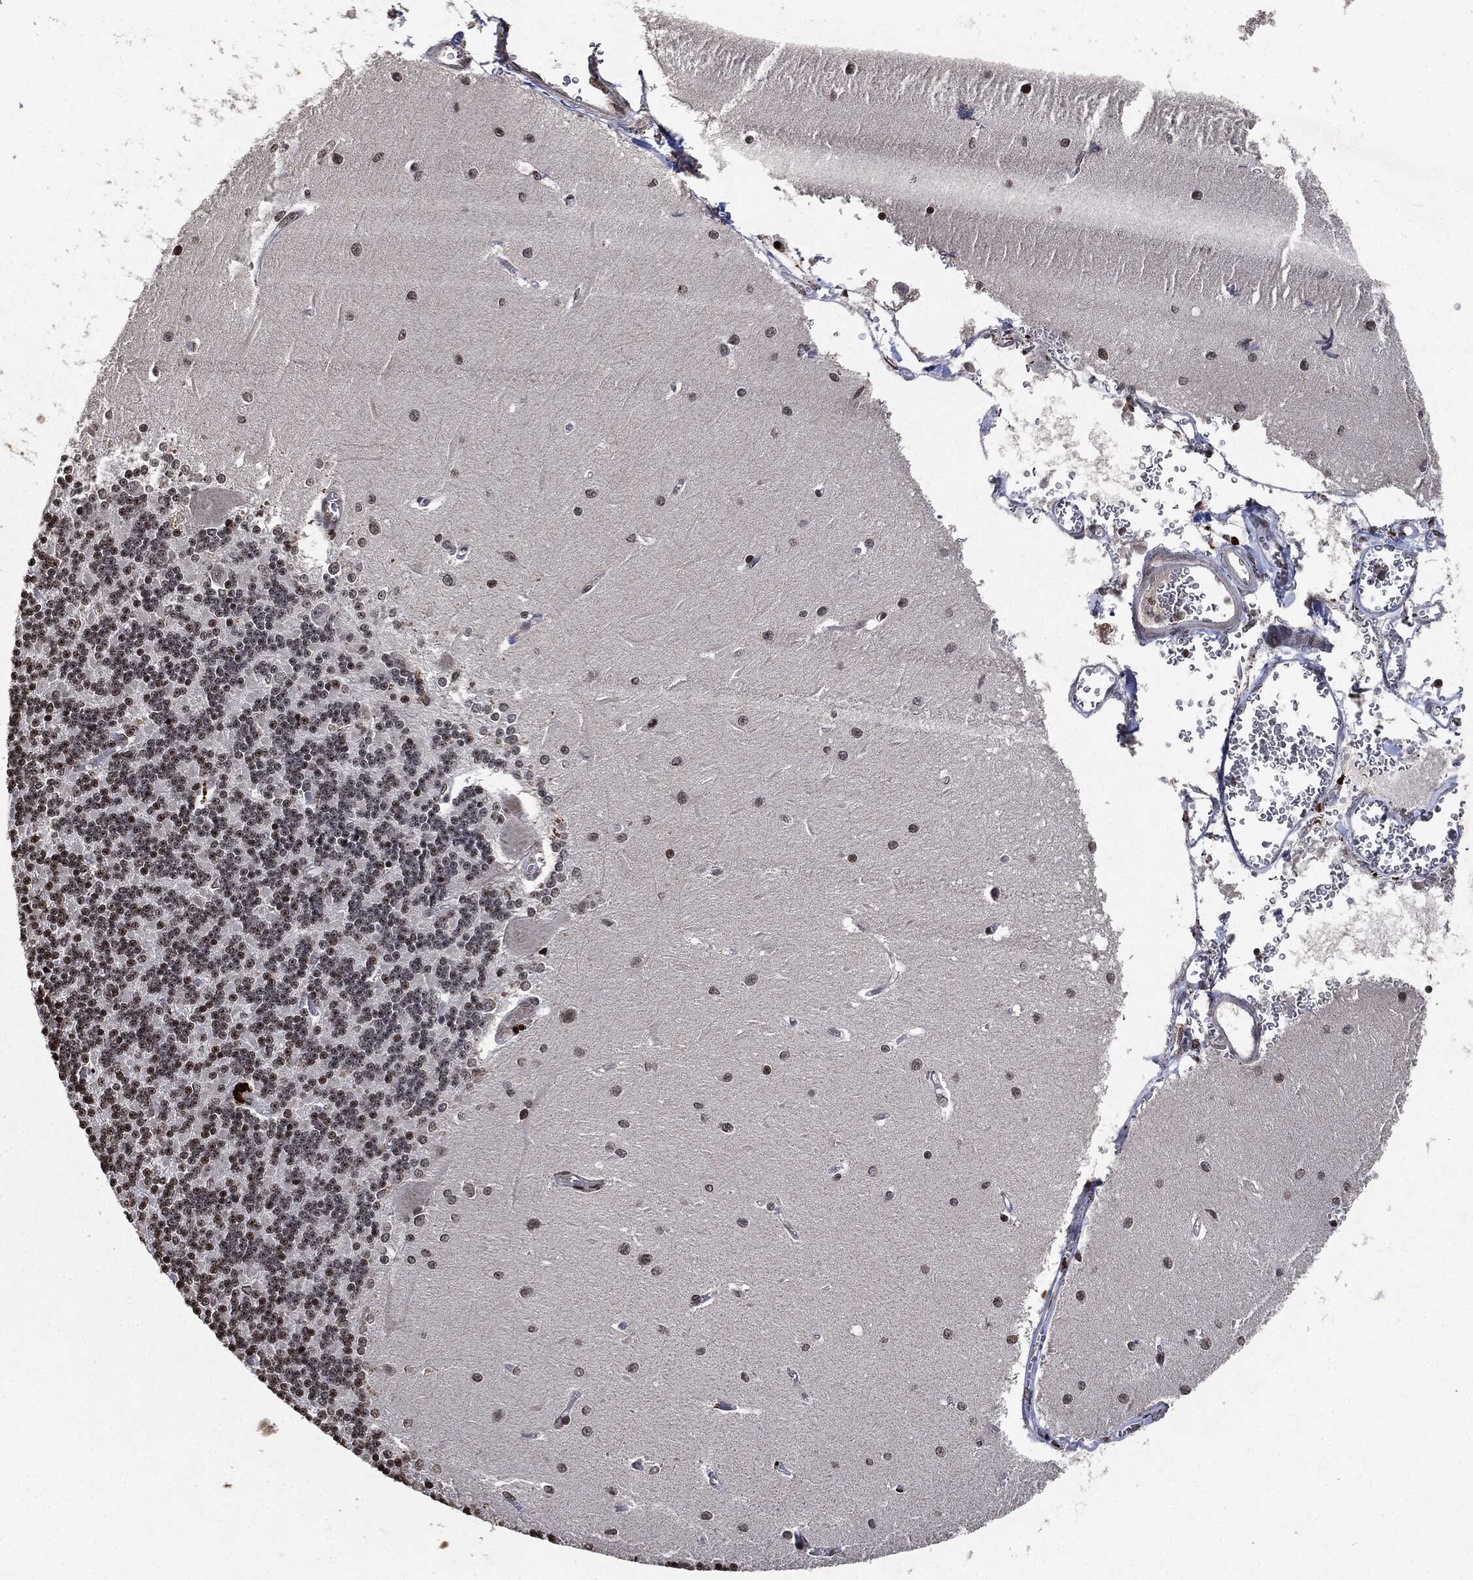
{"staining": {"intensity": "moderate", "quantity": "<25%", "location": "nuclear"}, "tissue": "cerebellum", "cell_type": "Cells in granular layer", "image_type": "normal", "snomed": [{"axis": "morphology", "description": "Normal tissue, NOS"}, {"axis": "topography", "description": "Cerebellum"}], "caption": "Immunohistochemical staining of benign human cerebellum demonstrates low levels of moderate nuclear positivity in approximately <25% of cells in granular layer.", "gene": "JUN", "patient": {"sex": "male", "age": 37}}